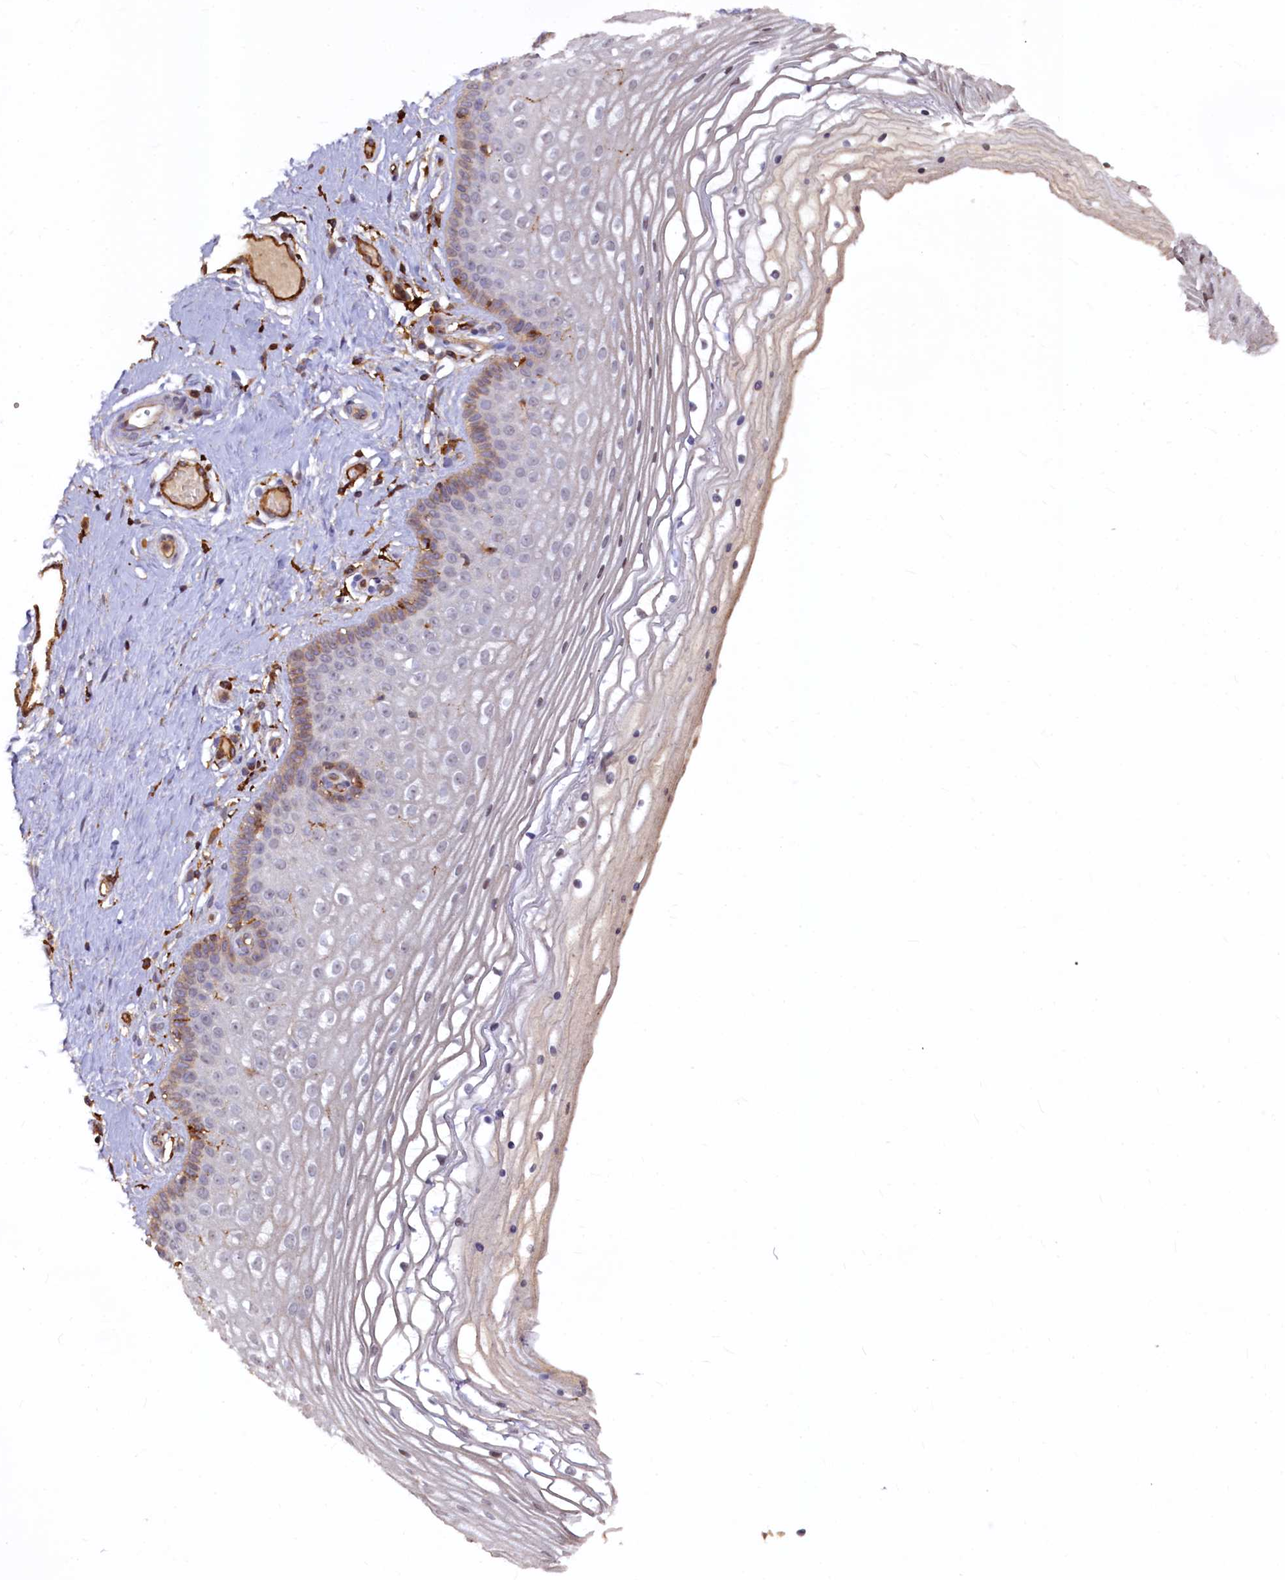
{"staining": {"intensity": "moderate", "quantity": "<25%", "location": "cytoplasmic/membranous"}, "tissue": "vagina", "cell_type": "Squamous epithelial cells", "image_type": "normal", "snomed": [{"axis": "morphology", "description": "Normal tissue, NOS"}, {"axis": "topography", "description": "Vagina"}], "caption": "A high-resolution histopathology image shows immunohistochemistry (IHC) staining of unremarkable vagina, which displays moderate cytoplasmic/membranous positivity in approximately <25% of squamous epithelial cells.", "gene": "PLEKHO2", "patient": {"sex": "female", "age": 46}}